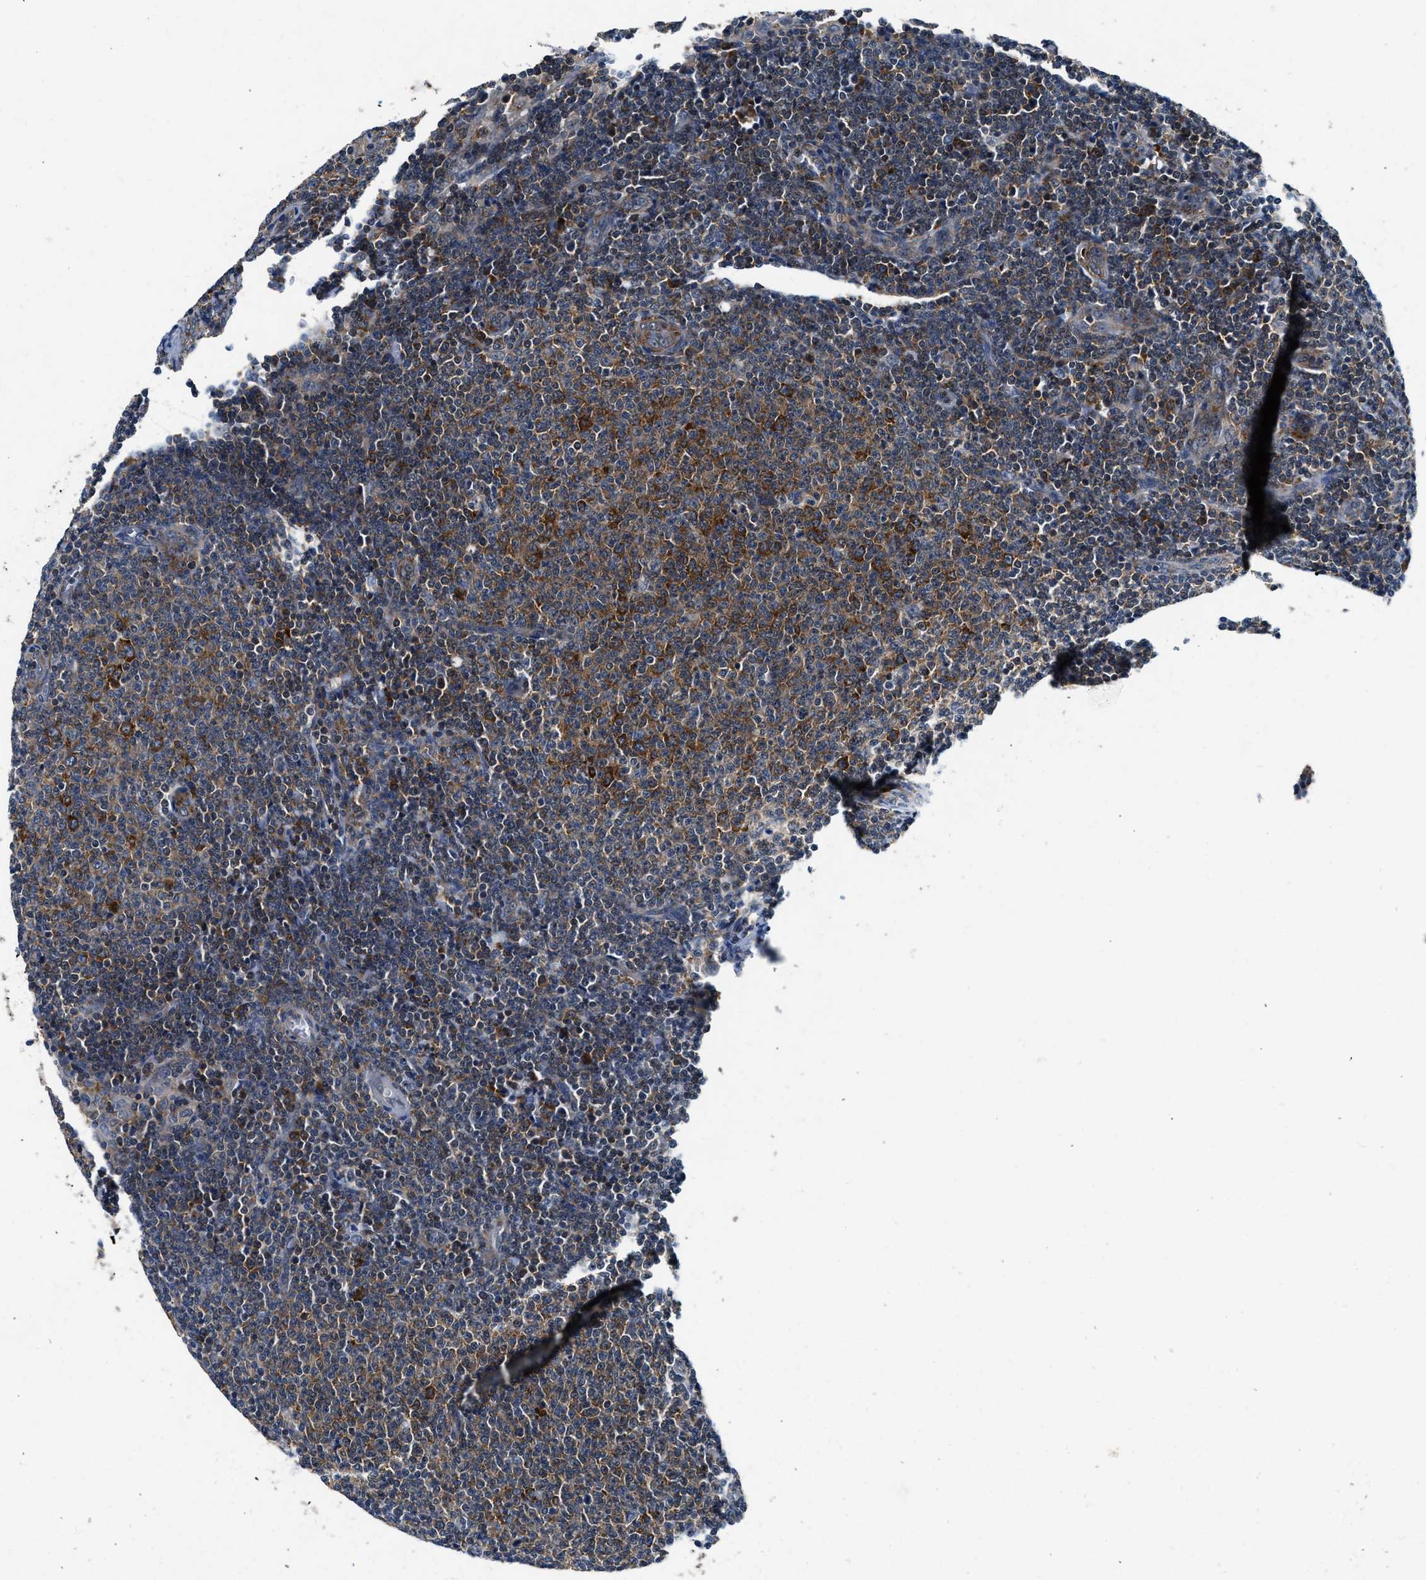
{"staining": {"intensity": "moderate", "quantity": "25%-75%", "location": "cytoplasmic/membranous"}, "tissue": "lymphoma", "cell_type": "Tumor cells", "image_type": "cancer", "snomed": [{"axis": "morphology", "description": "Malignant lymphoma, non-Hodgkin's type, Low grade"}, {"axis": "topography", "description": "Lymph node"}], "caption": "An image of human lymphoma stained for a protein shows moderate cytoplasmic/membranous brown staining in tumor cells.", "gene": "PA2G4", "patient": {"sex": "male", "age": 66}}